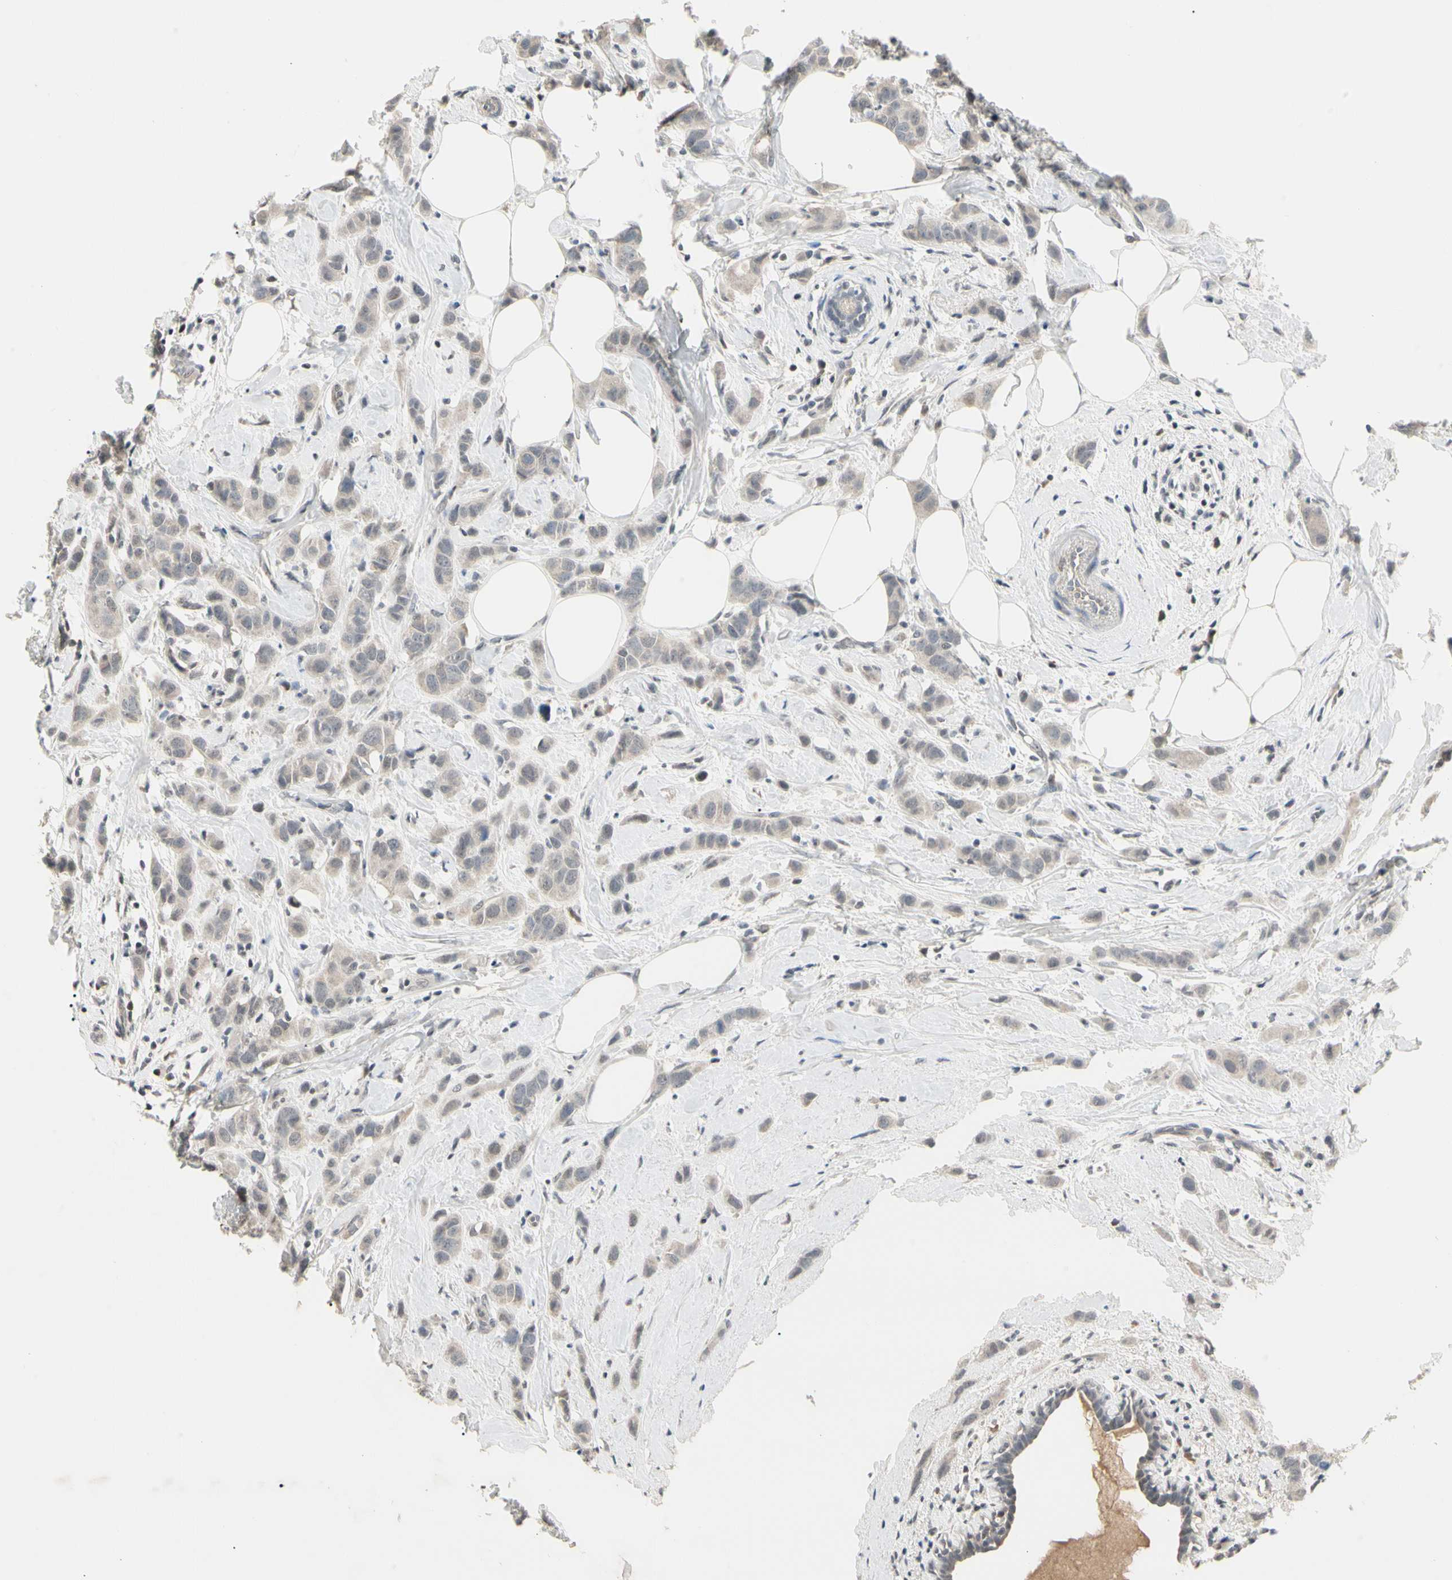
{"staining": {"intensity": "weak", "quantity": "<25%", "location": "cytoplasmic/membranous"}, "tissue": "breast cancer", "cell_type": "Tumor cells", "image_type": "cancer", "snomed": [{"axis": "morphology", "description": "Normal tissue, NOS"}, {"axis": "morphology", "description": "Duct carcinoma"}, {"axis": "topography", "description": "Breast"}], "caption": "Breast cancer (infiltrating ductal carcinoma) was stained to show a protein in brown. There is no significant staining in tumor cells. (Stains: DAB (3,3'-diaminobenzidine) immunohistochemistry (IHC) with hematoxylin counter stain, Microscopy: brightfield microscopy at high magnification).", "gene": "GREM1", "patient": {"sex": "female", "age": 50}}